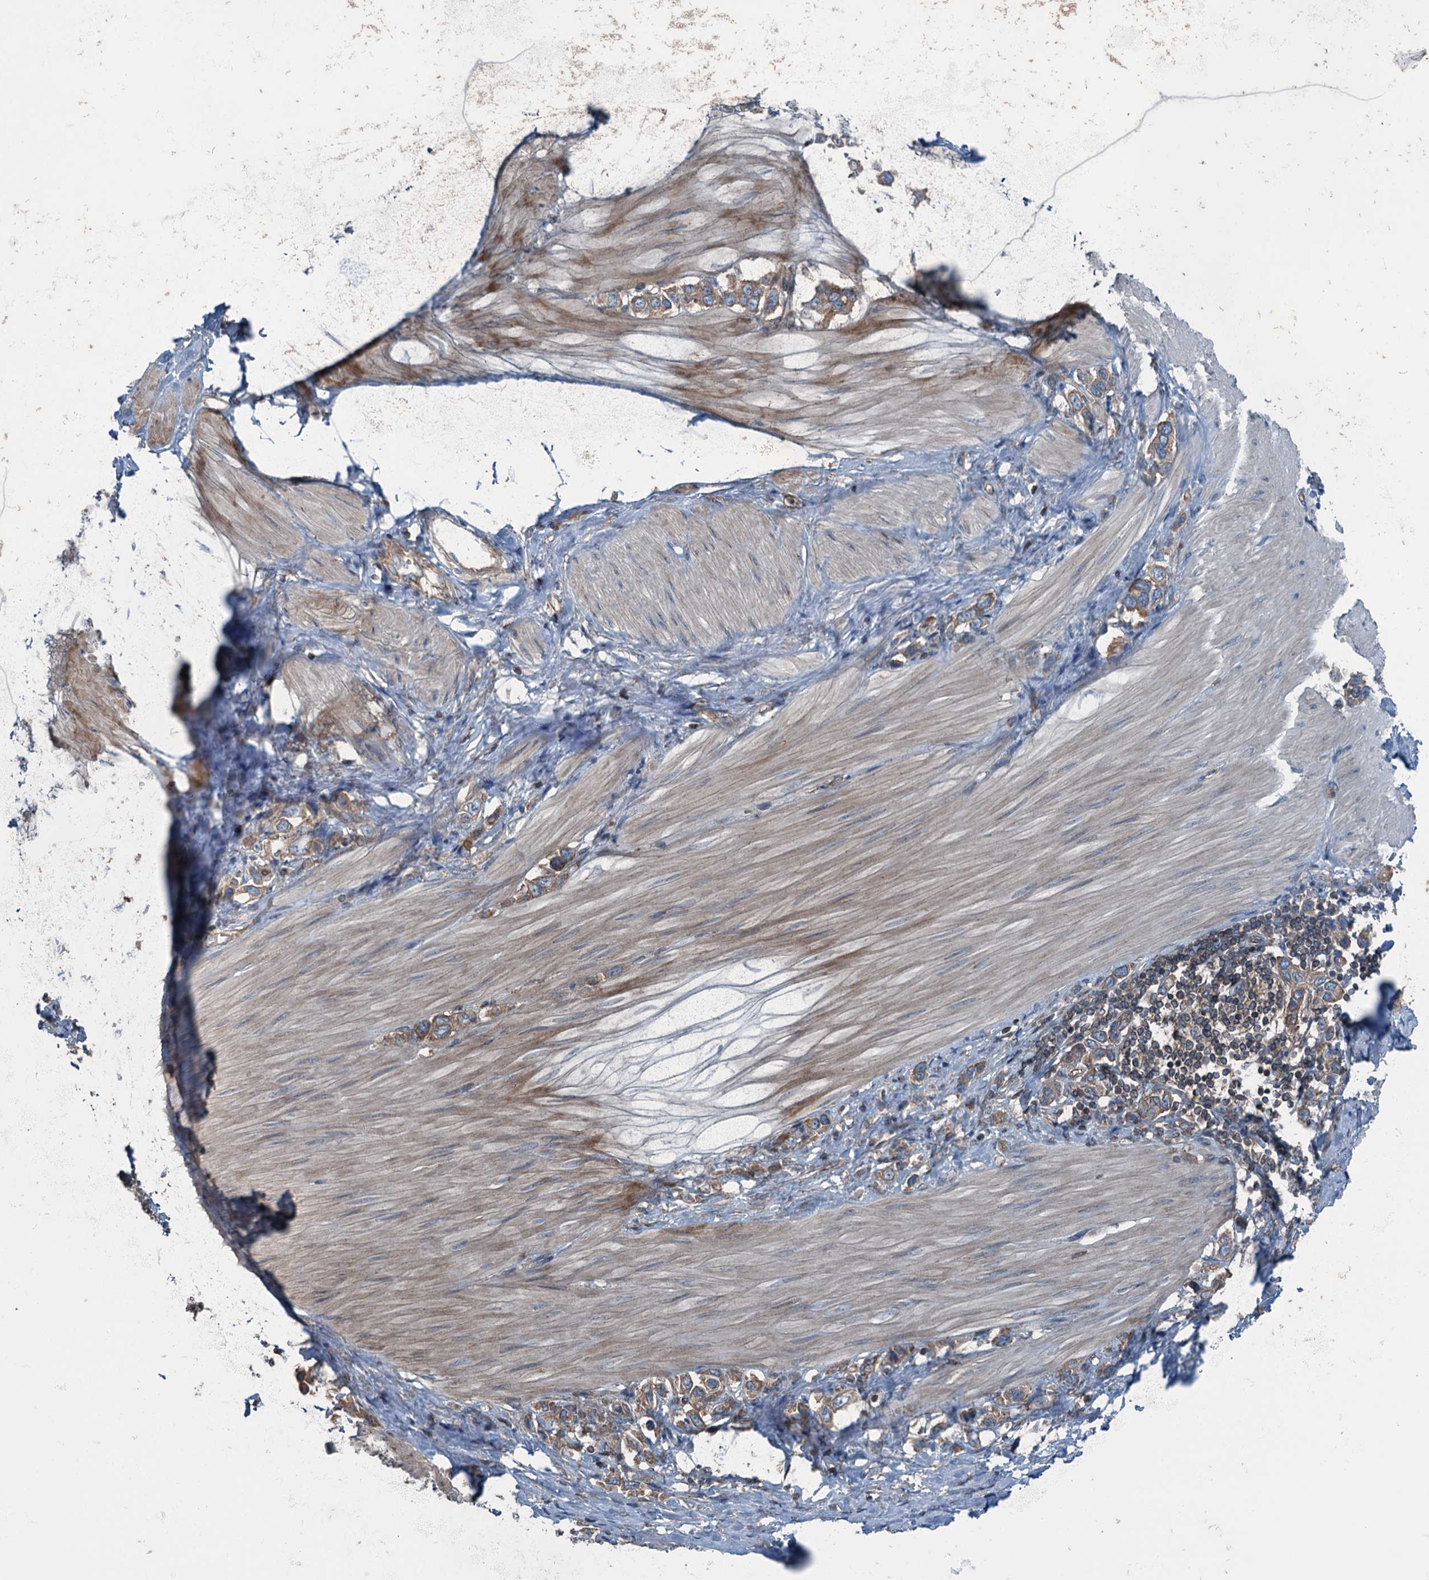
{"staining": {"intensity": "moderate", "quantity": ">75%", "location": "cytoplasmic/membranous"}, "tissue": "stomach cancer", "cell_type": "Tumor cells", "image_type": "cancer", "snomed": [{"axis": "morphology", "description": "Adenocarcinoma, NOS"}, {"axis": "topography", "description": "Stomach"}], "caption": "Adenocarcinoma (stomach) tissue displays moderate cytoplasmic/membranous positivity in about >75% of tumor cells Using DAB (3,3'-diaminobenzidine) (brown) and hematoxylin (blue) stains, captured at high magnification using brightfield microscopy.", "gene": "TRAPPC8", "patient": {"sex": "female", "age": 65}}